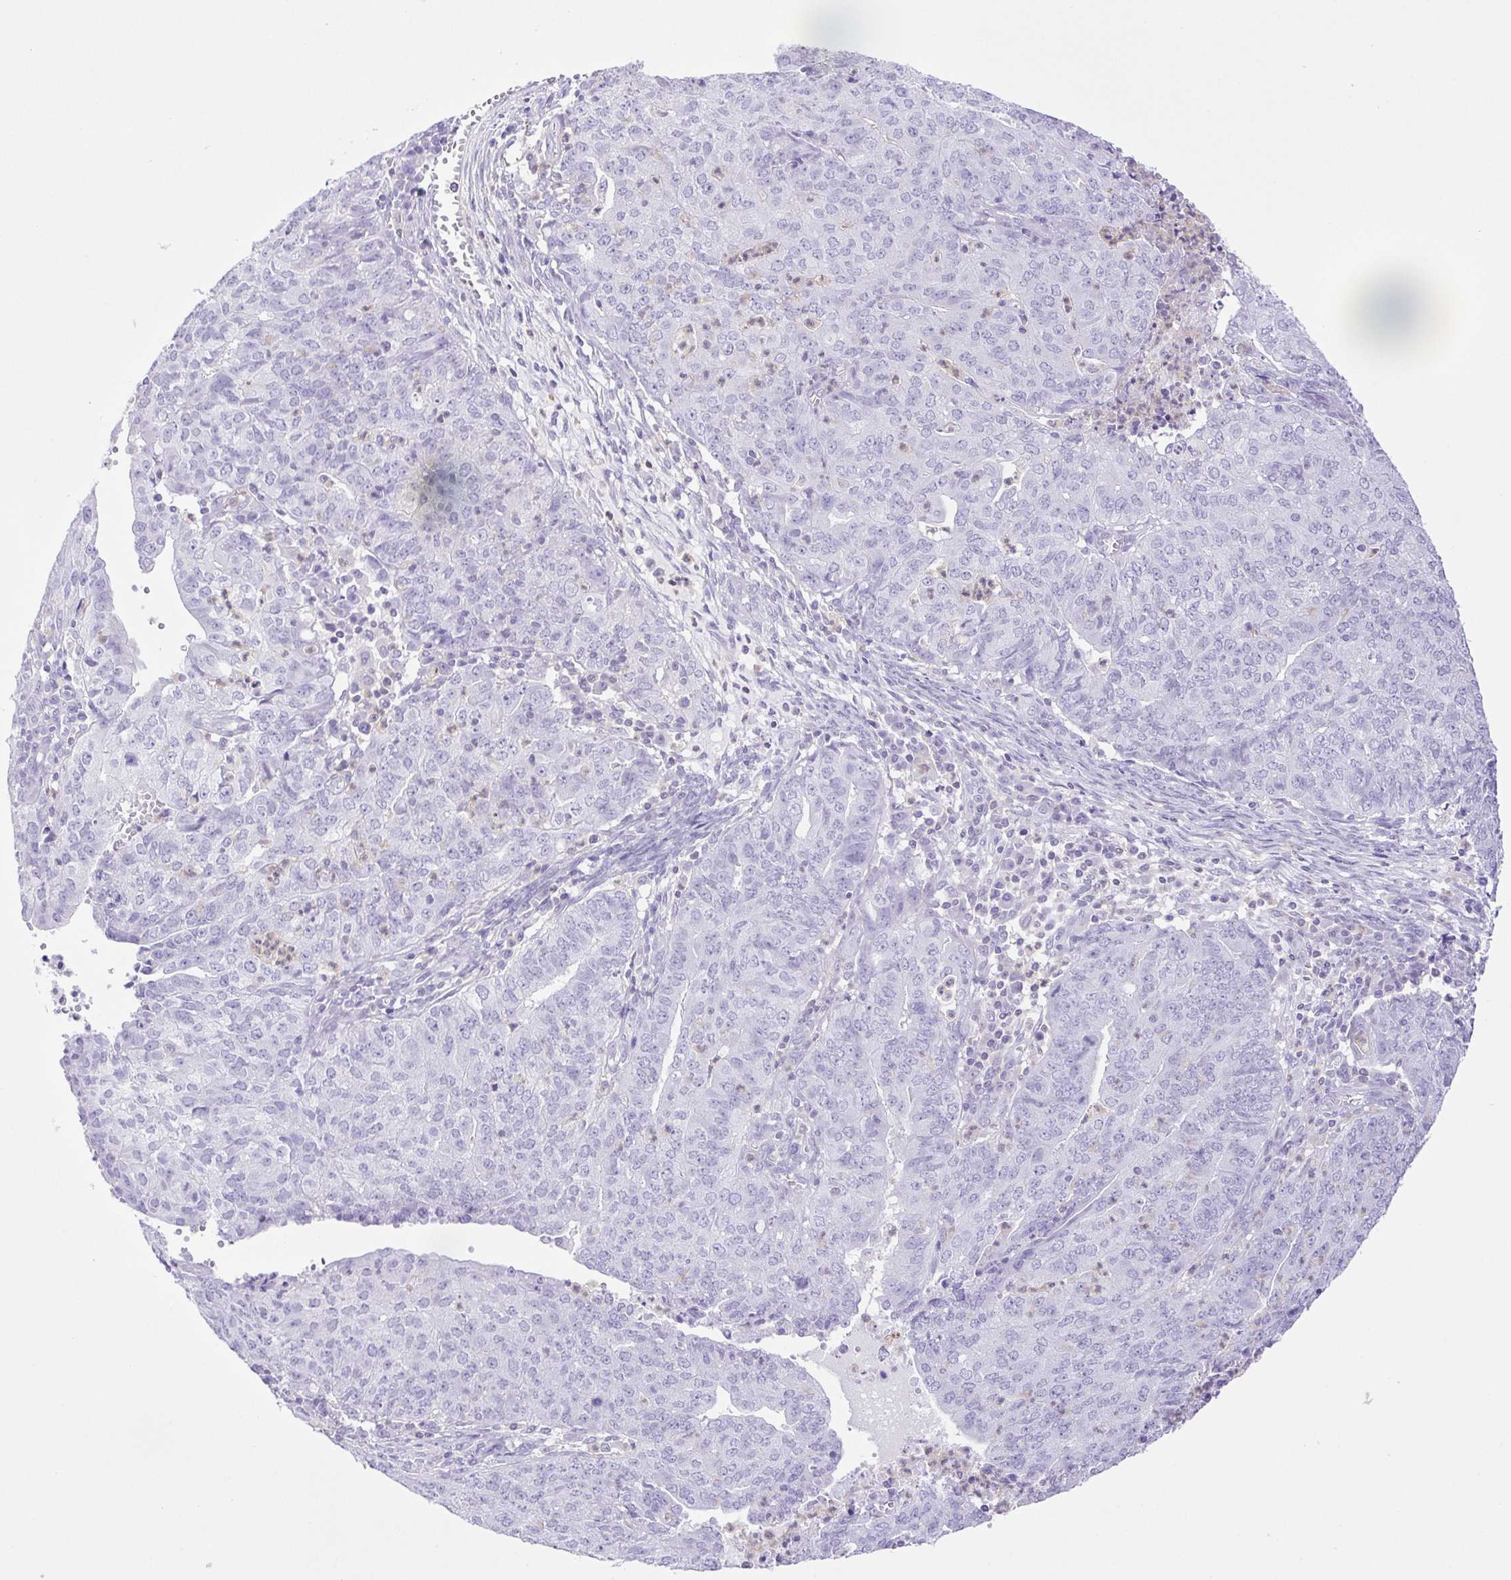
{"staining": {"intensity": "negative", "quantity": "none", "location": "none"}, "tissue": "endometrial cancer", "cell_type": "Tumor cells", "image_type": "cancer", "snomed": [{"axis": "morphology", "description": "Adenocarcinoma, NOS"}, {"axis": "topography", "description": "Endometrium"}], "caption": "Tumor cells show no significant protein positivity in adenocarcinoma (endometrial). (DAB immunohistochemistry with hematoxylin counter stain).", "gene": "SYNPR", "patient": {"sex": "female", "age": 82}}